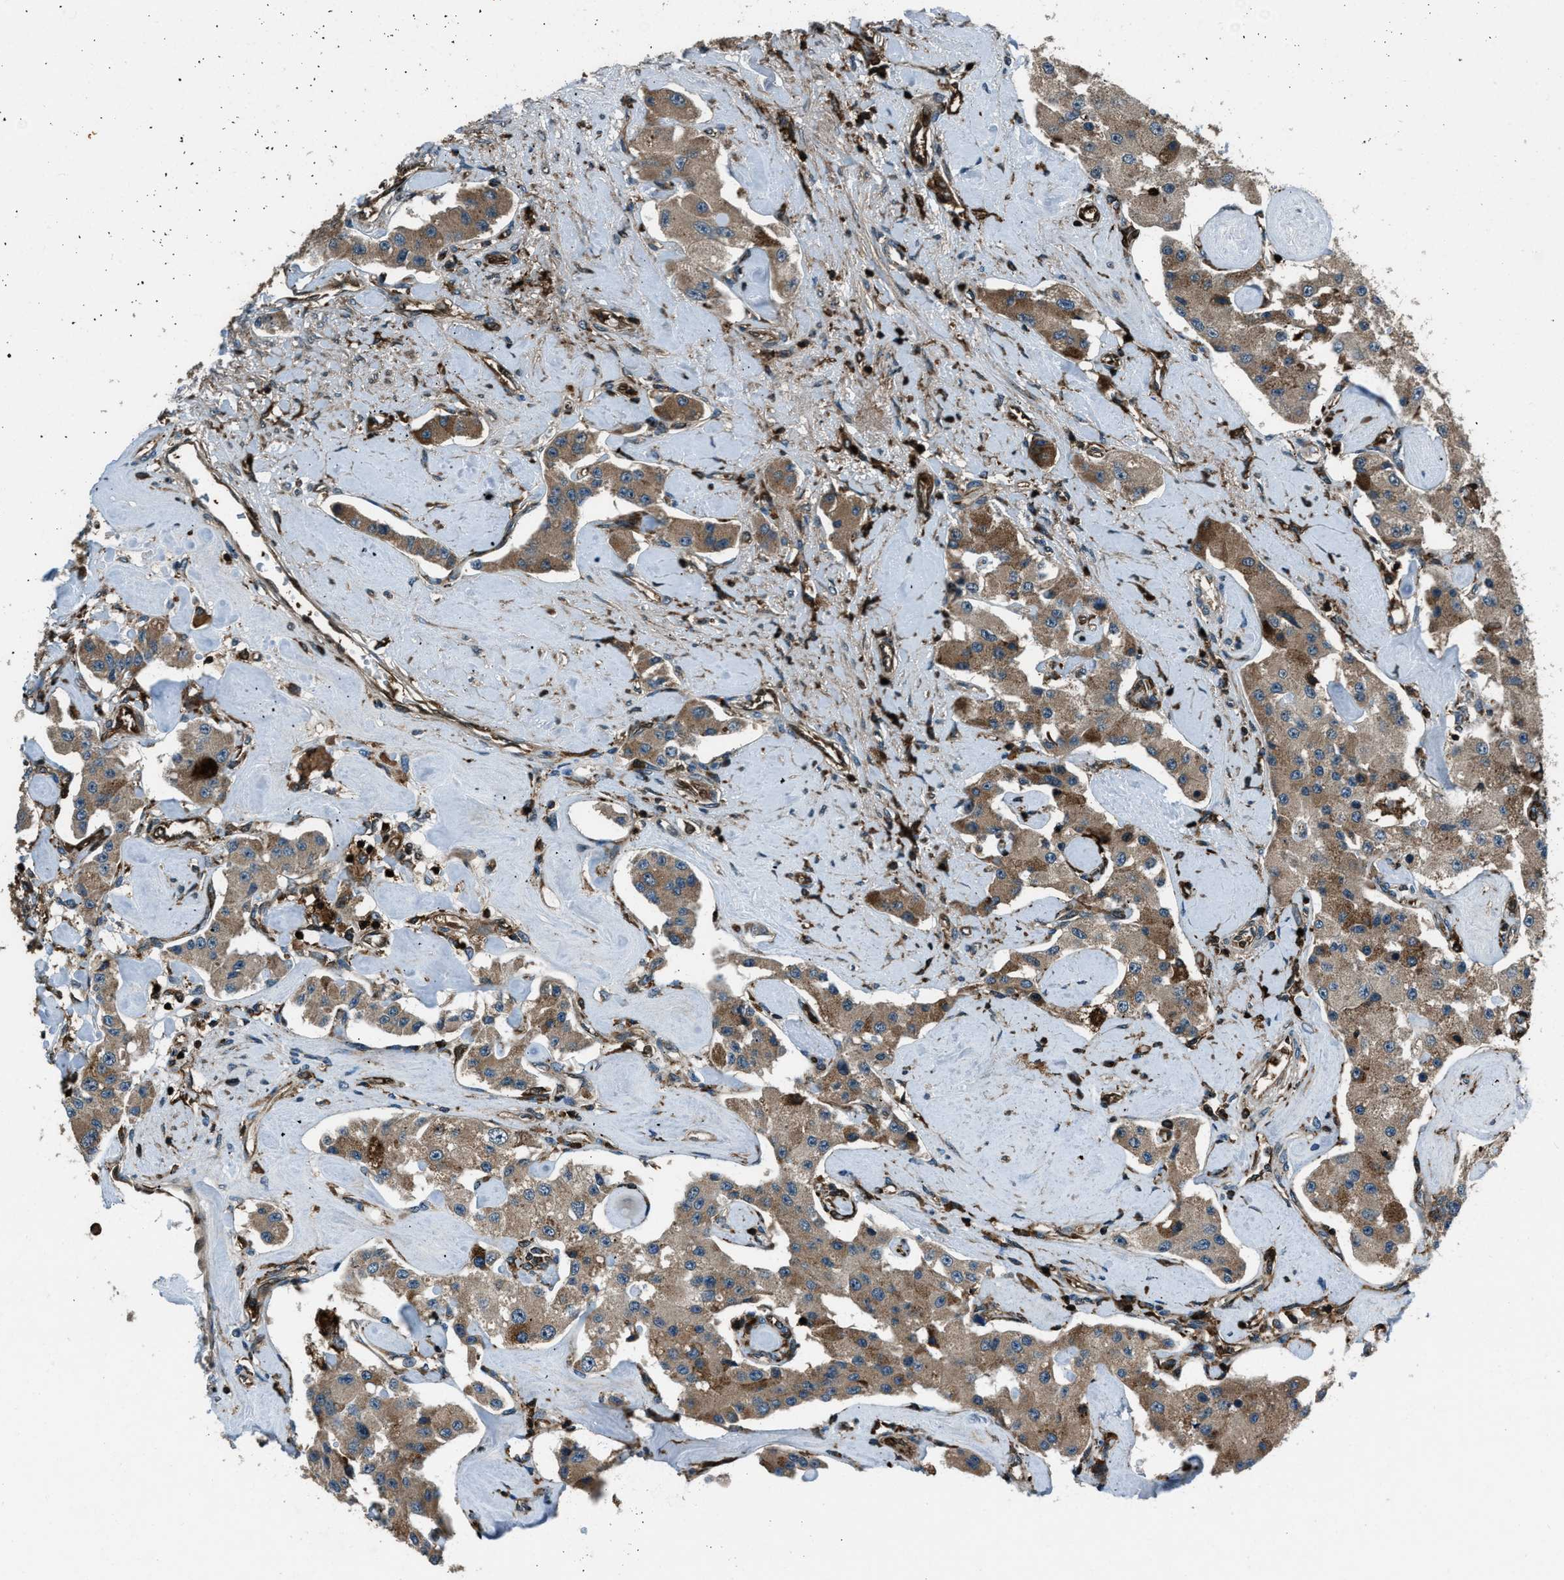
{"staining": {"intensity": "moderate", "quantity": ">75%", "location": "nuclear"}, "tissue": "carcinoid", "cell_type": "Tumor cells", "image_type": "cancer", "snomed": [{"axis": "morphology", "description": "Carcinoid, malignant, NOS"}, {"axis": "topography", "description": "Pancreas"}], "caption": "Immunohistochemical staining of human carcinoid displays medium levels of moderate nuclear staining in about >75% of tumor cells. The protein is shown in brown color, while the nuclei are stained blue.", "gene": "SNX30", "patient": {"sex": "male", "age": 41}}